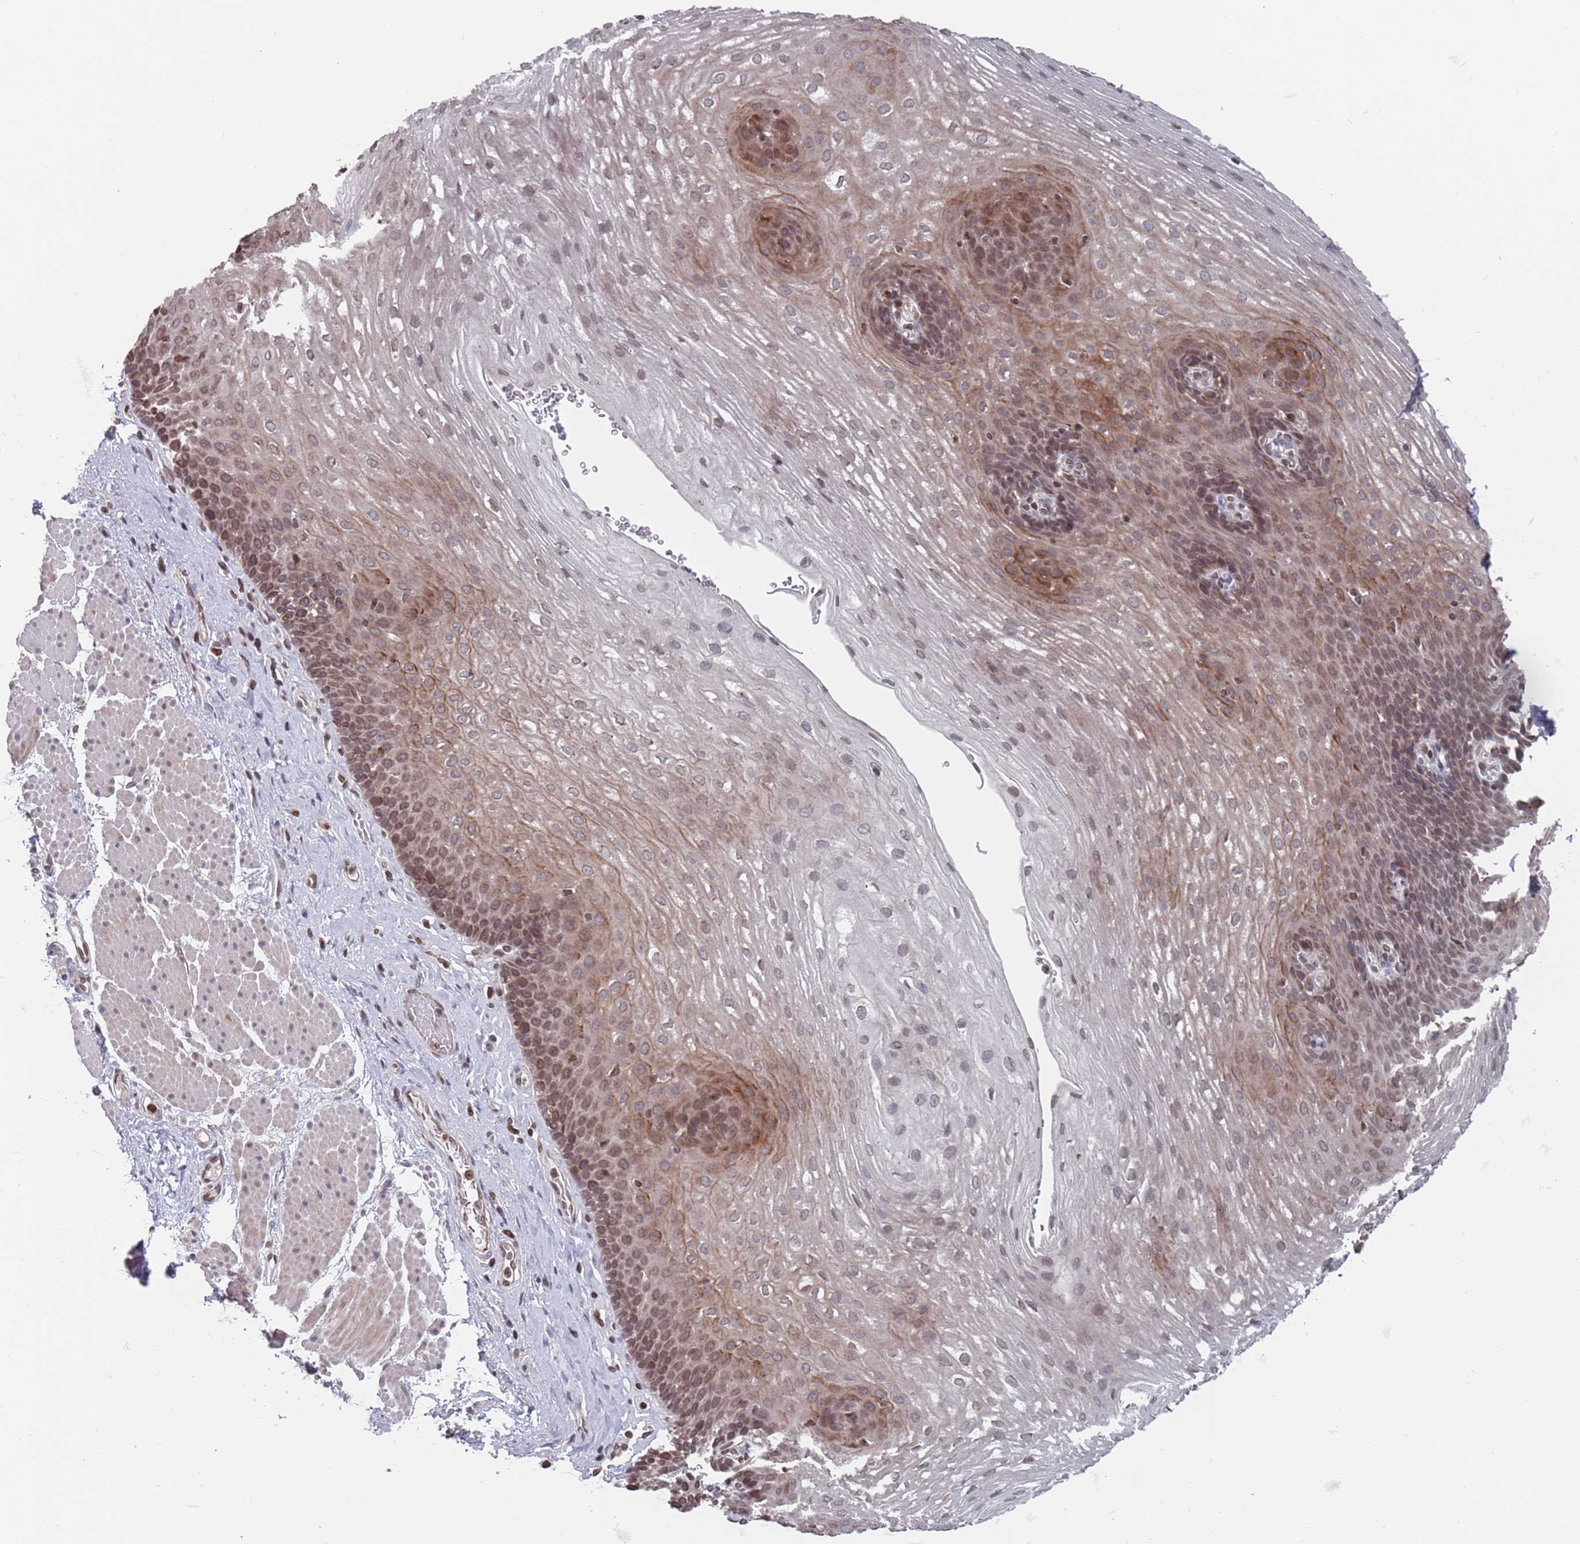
{"staining": {"intensity": "moderate", "quantity": ">75%", "location": "cytoplasmic/membranous,nuclear"}, "tissue": "esophagus", "cell_type": "Squamous epithelial cells", "image_type": "normal", "snomed": [{"axis": "morphology", "description": "Normal tissue, NOS"}, {"axis": "topography", "description": "Esophagus"}], "caption": "Immunohistochemistry (IHC) of unremarkable esophagus exhibits medium levels of moderate cytoplasmic/membranous,nuclear staining in approximately >75% of squamous epithelial cells.", "gene": "SDHAF3", "patient": {"sex": "female", "age": 66}}